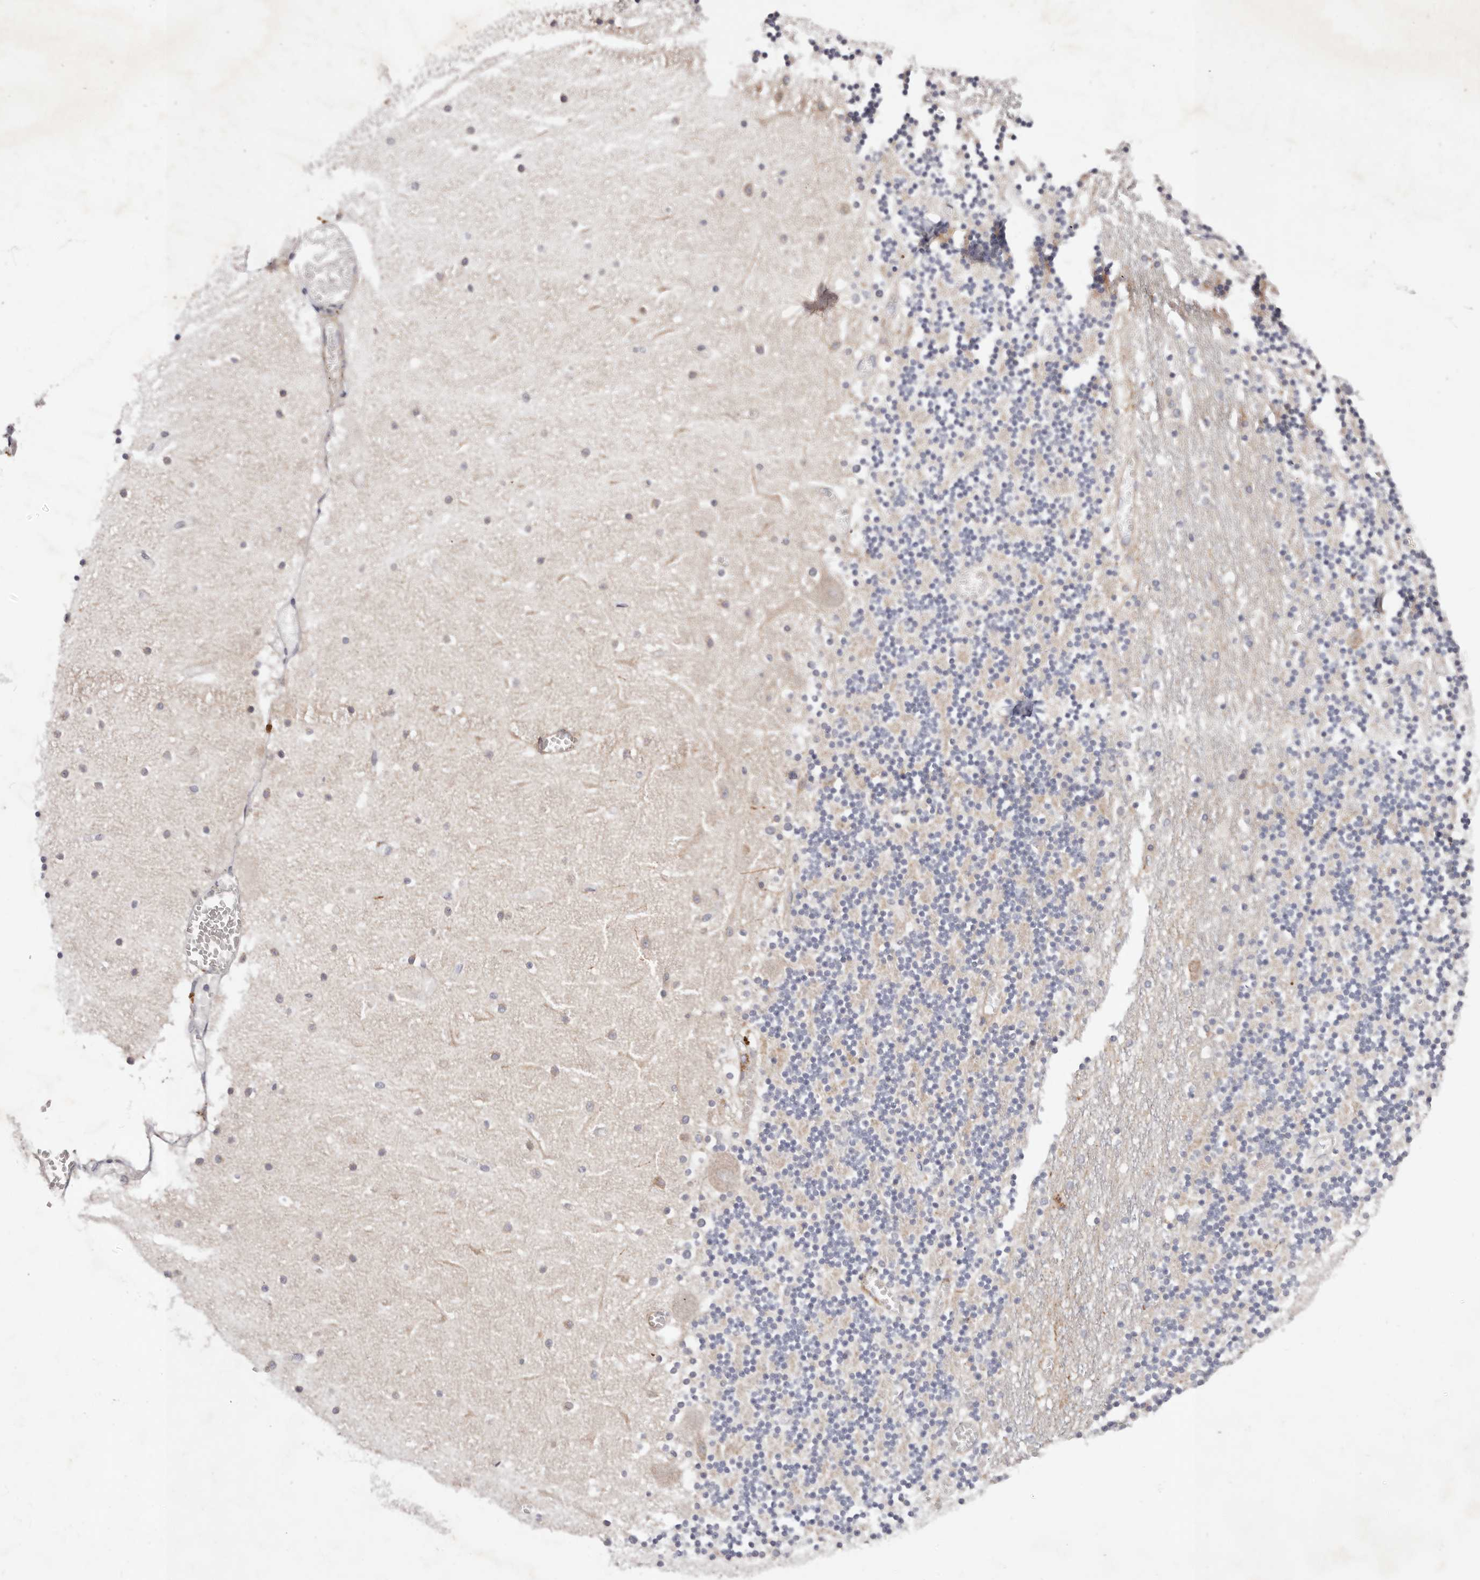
{"staining": {"intensity": "negative", "quantity": "none", "location": "none"}, "tissue": "cerebellum", "cell_type": "Cells in granular layer", "image_type": "normal", "snomed": [{"axis": "morphology", "description": "Normal tissue, NOS"}, {"axis": "topography", "description": "Cerebellum"}], "caption": "A histopathology image of cerebellum stained for a protein shows no brown staining in cells in granular layer.", "gene": "MACF1", "patient": {"sex": "female", "age": 28}}